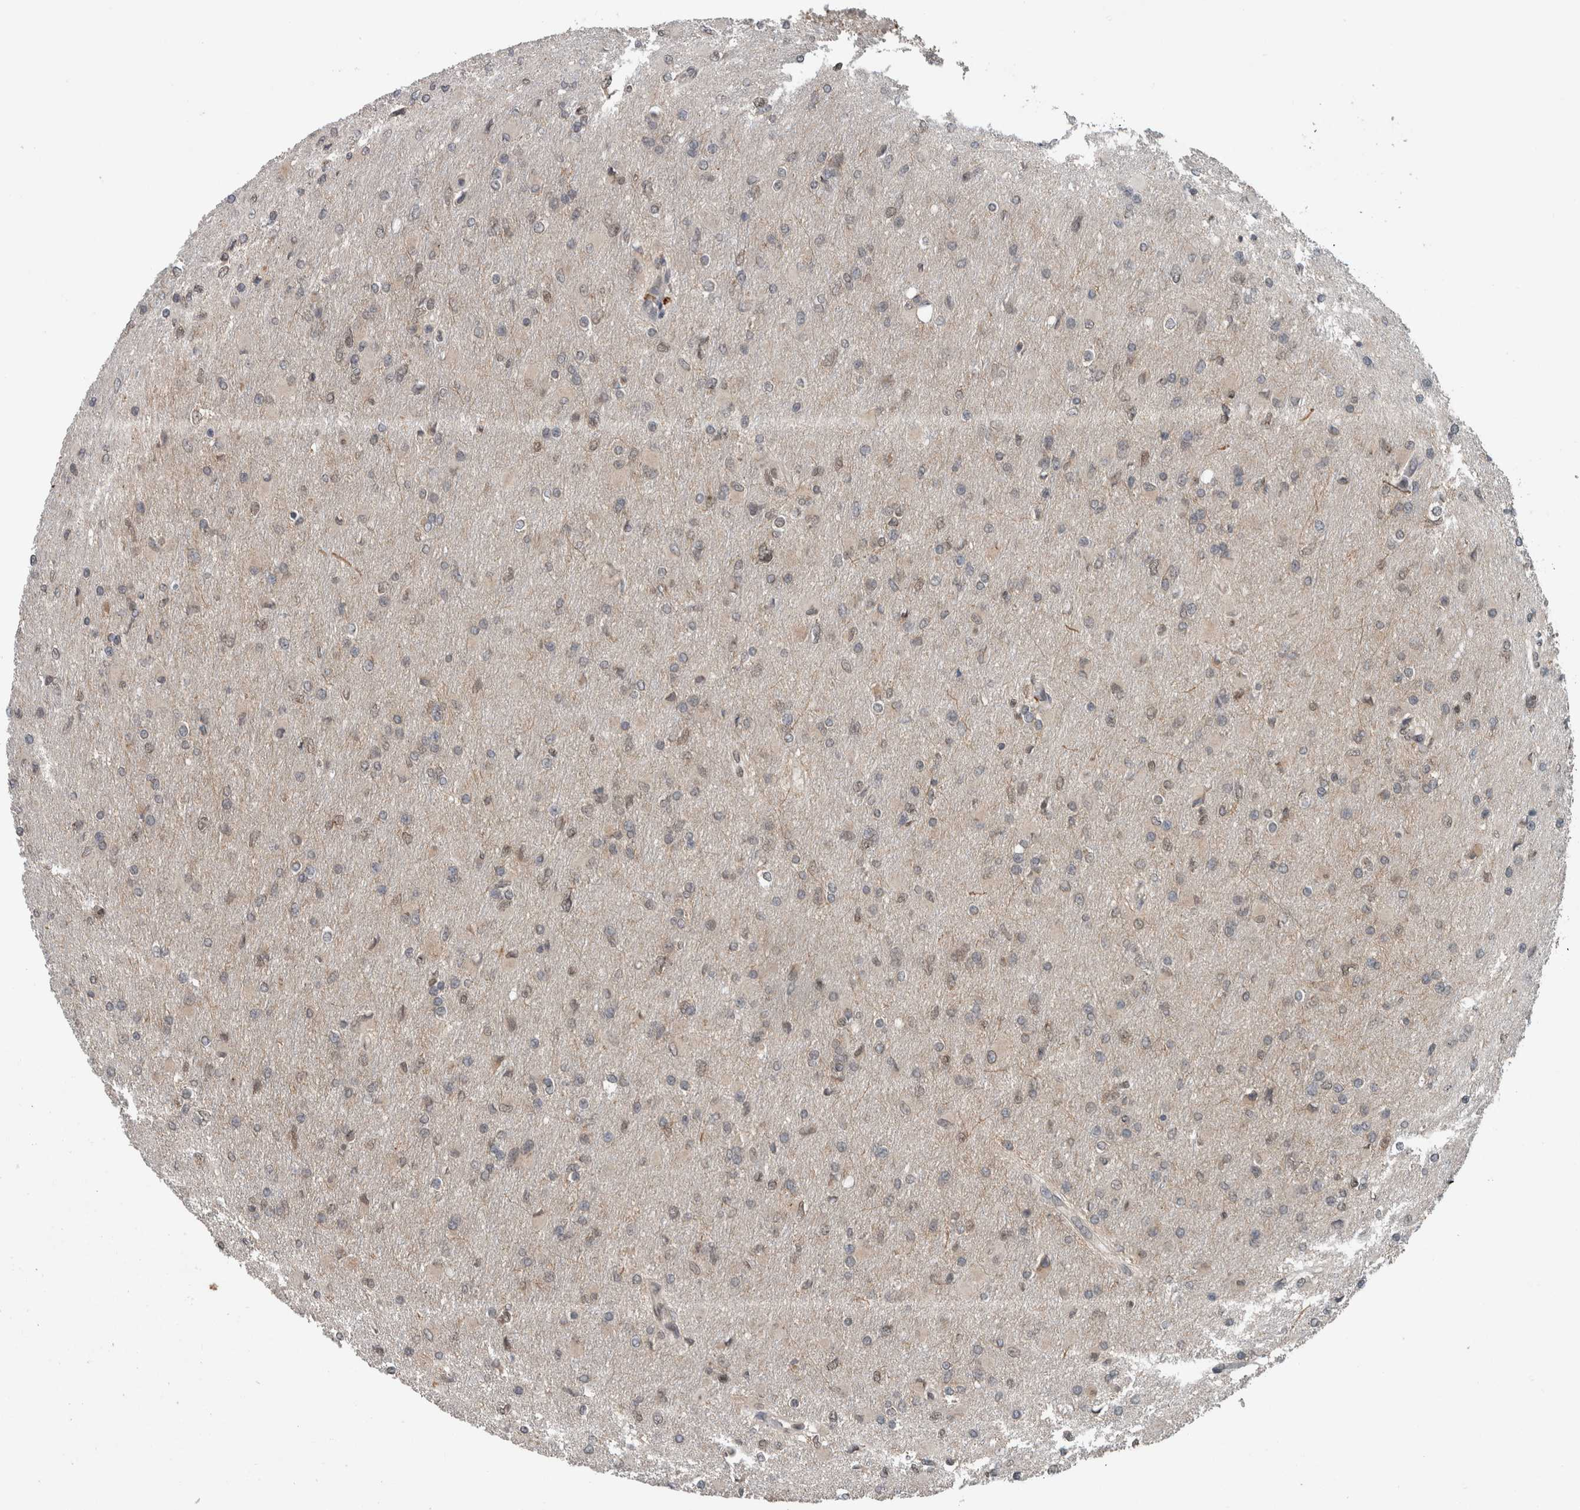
{"staining": {"intensity": "negative", "quantity": "none", "location": "none"}, "tissue": "glioma", "cell_type": "Tumor cells", "image_type": "cancer", "snomed": [{"axis": "morphology", "description": "Glioma, malignant, High grade"}, {"axis": "topography", "description": "Cerebral cortex"}], "caption": "This is a micrograph of IHC staining of malignant high-grade glioma, which shows no positivity in tumor cells. The staining is performed using DAB (3,3'-diaminobenzidine) brown chromogen with nuclei counter-stained in using hematoxylin.", "gene": "SPAG7", "patient": {"sex": "female", "age": 36}}